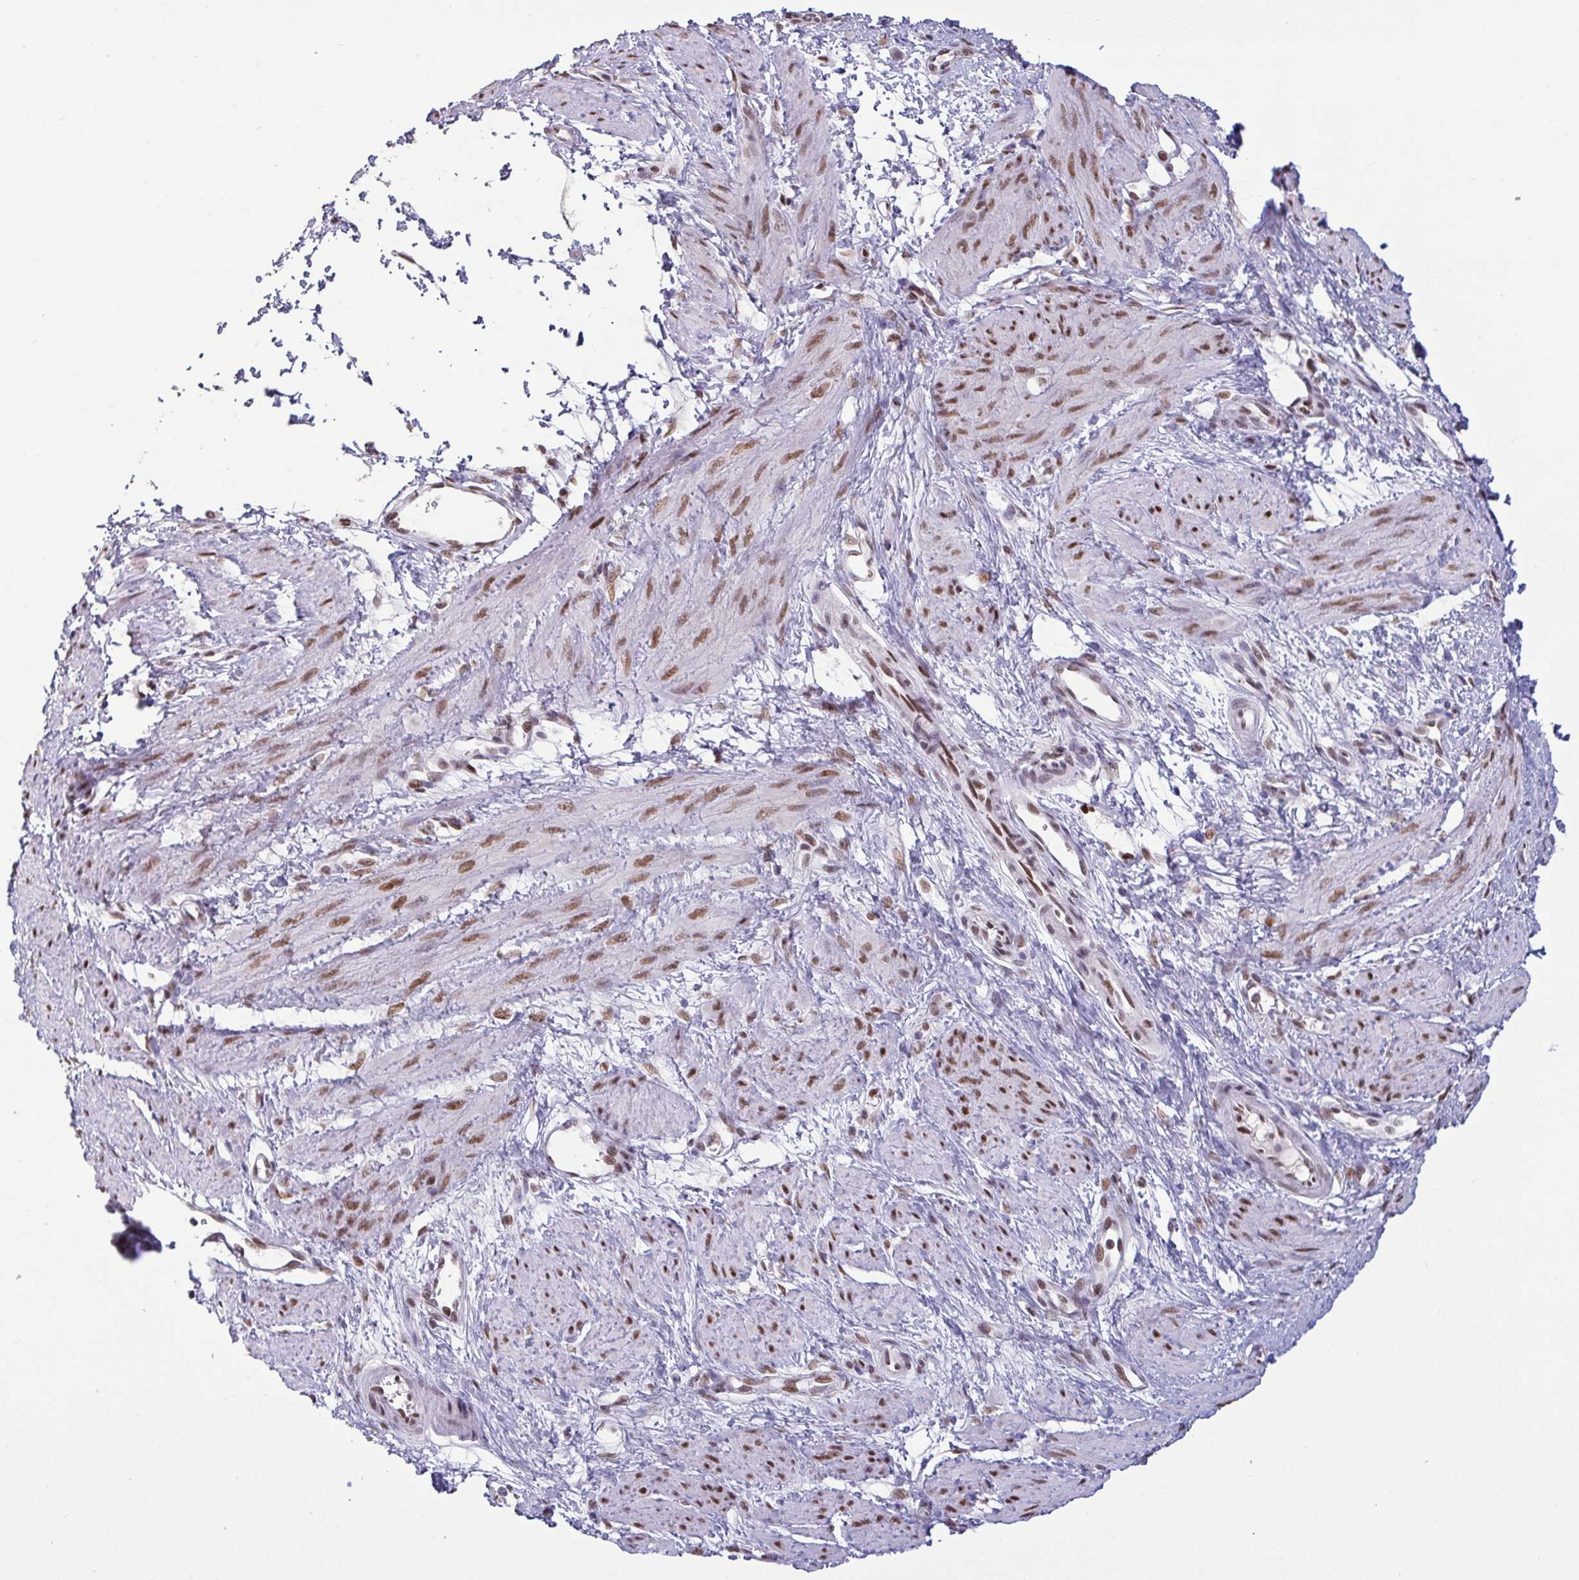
{"staining": {"intensity": "moderate", "quantity": ">75%", "location": "nuclear"}, "tissue": "smooth muscle", "cell_type": "Smooth muscle cells", "image_type": "normal", "snomed": [{"axis": "morphology", "description": "Normal tissue, NOS"}, {"axis": "topography", "description": "Smooth muscle"}, {"axis": "topography", "description": "Uterus"}], "caption": "Immunohistochemical staining of normal human smooth muscle exhibits moderate nuclear protein staining in about >75% of smooth muscle cells.", "gene": "CBFA2T2", "patient": {"sex": "female", "age": 39}}